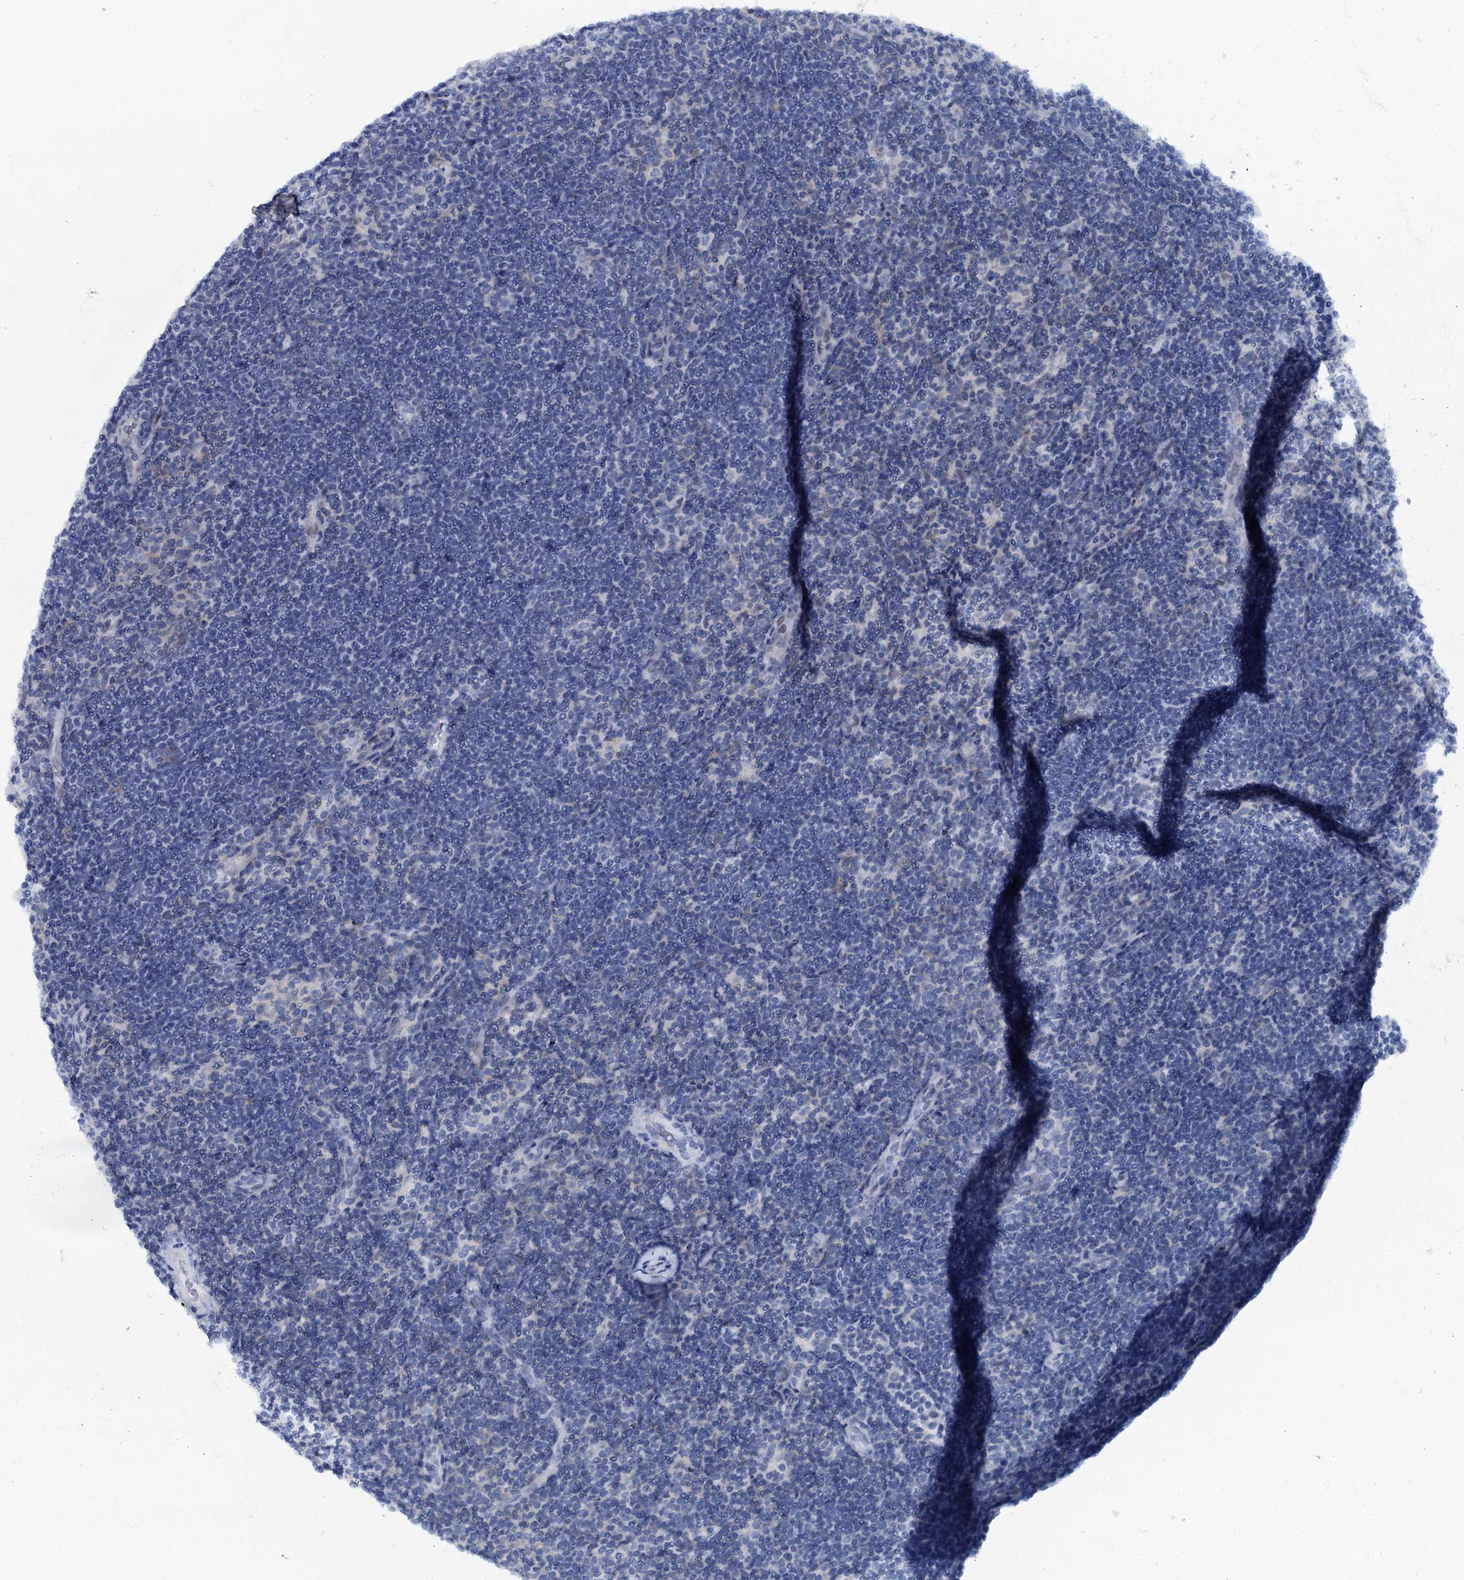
{"staining": {"intensity": "negative", "quantity": "none", "location": "none"}, "tissue": "lymphoma", "cell_type": "Tumor cells", "image_type": "cancer", "snomed": [{"axis": "morphology", "description": "Hodgkin's disease, NOS"}, {"axis": "topography", "description": "Lymph node"}], "caption": "High magnification brightfield microscopy of lymphoma stained with DAB (brown) and counterstained with hematoxylin (blue): tumor cells show no significant staining.", "gene": "SLC4A7", "patient": {"sex": "female", "age": 57}}